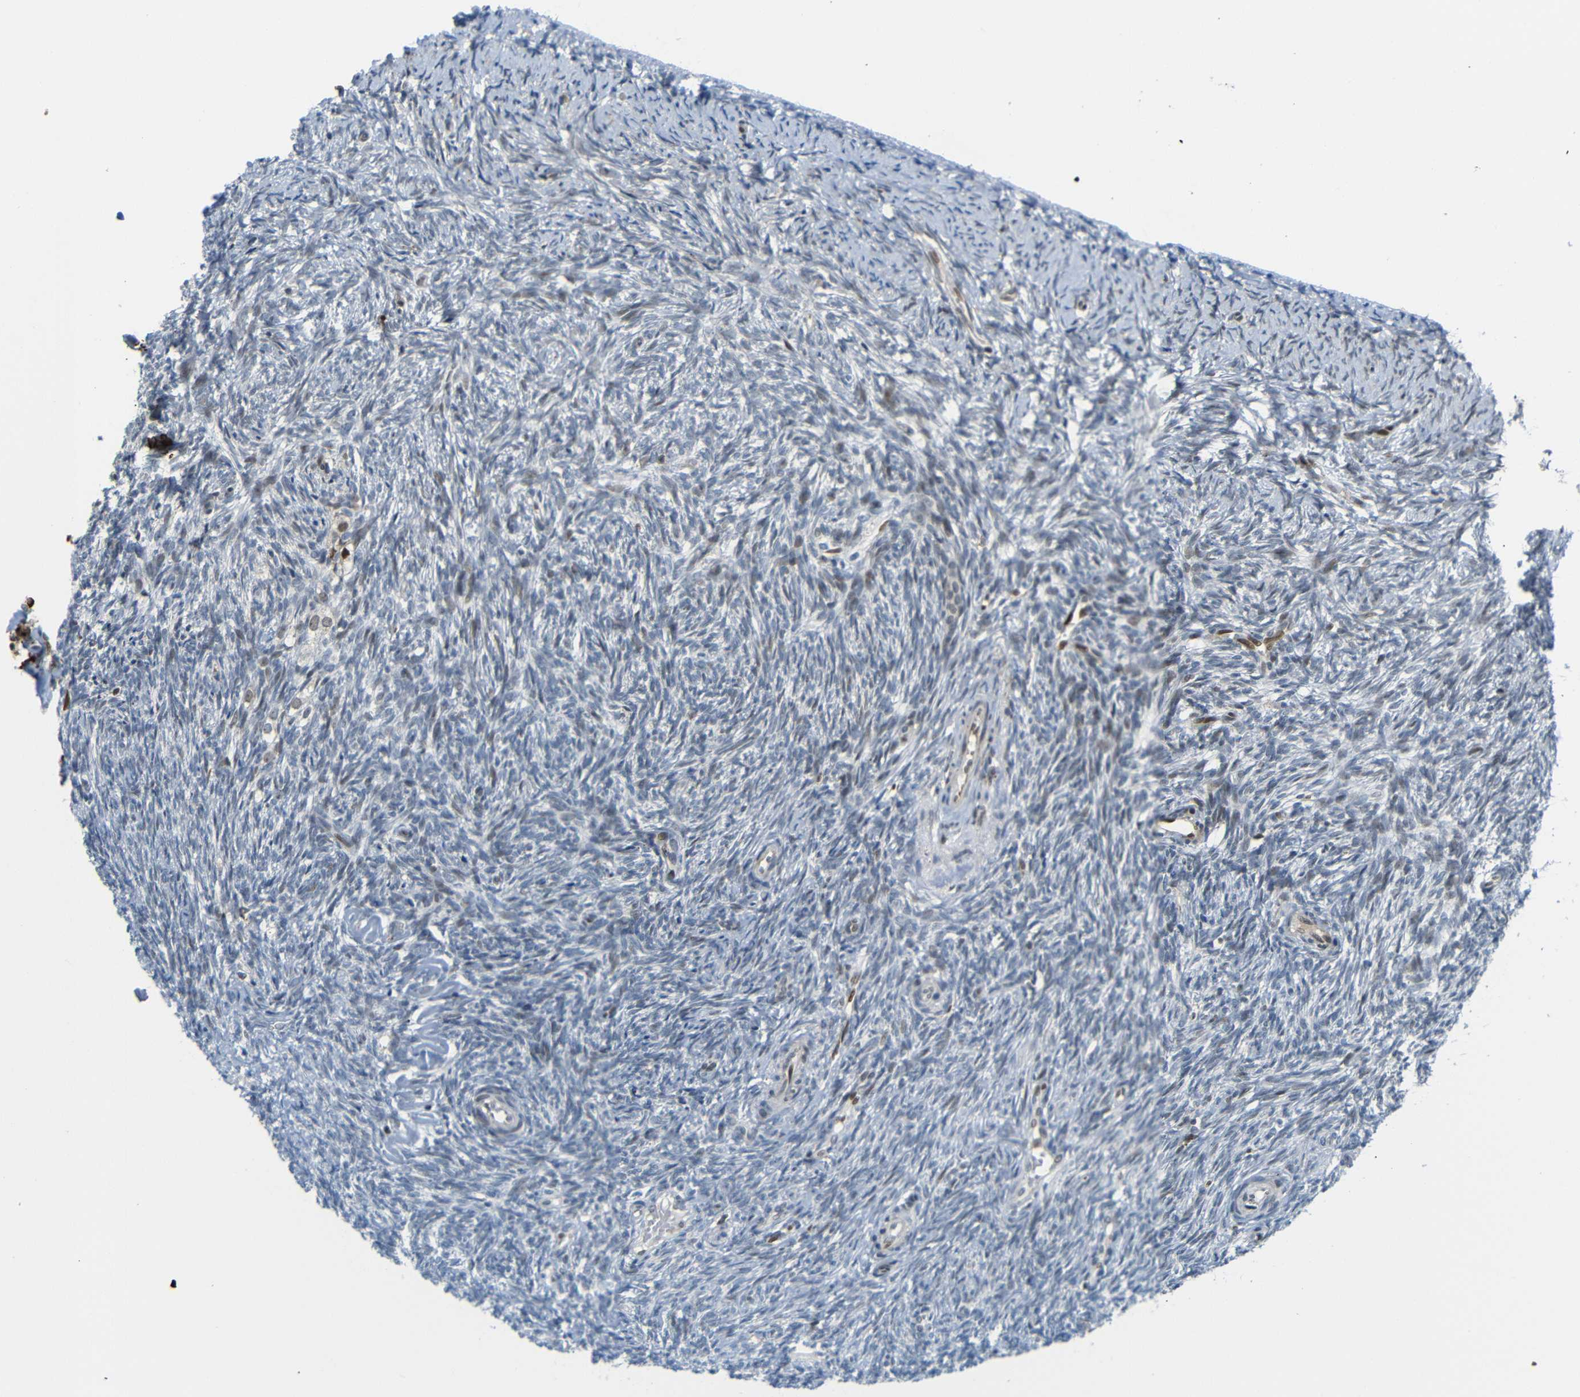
{"staining": {"intensity": "moderate", "quantity": "<25%", "location": "nuclear"}, "tissue": "ovary", "cell_type": "Ovarian stroma cells", "image_type": "normal", "snomed": [{"axis": "morphology", "description": "Normal tissue, NOS"}, {"axis": "topography", "description": "Ovary"}], "caption": "Immunohistochemistry image of normal ovary stained for a protein (brown), which shows low levels of moderate nuclear positivity in approximately <25% of ovarian stroma cells.", "gene": "SPCS2", "patient": {"sex": "female", "age": 41}}